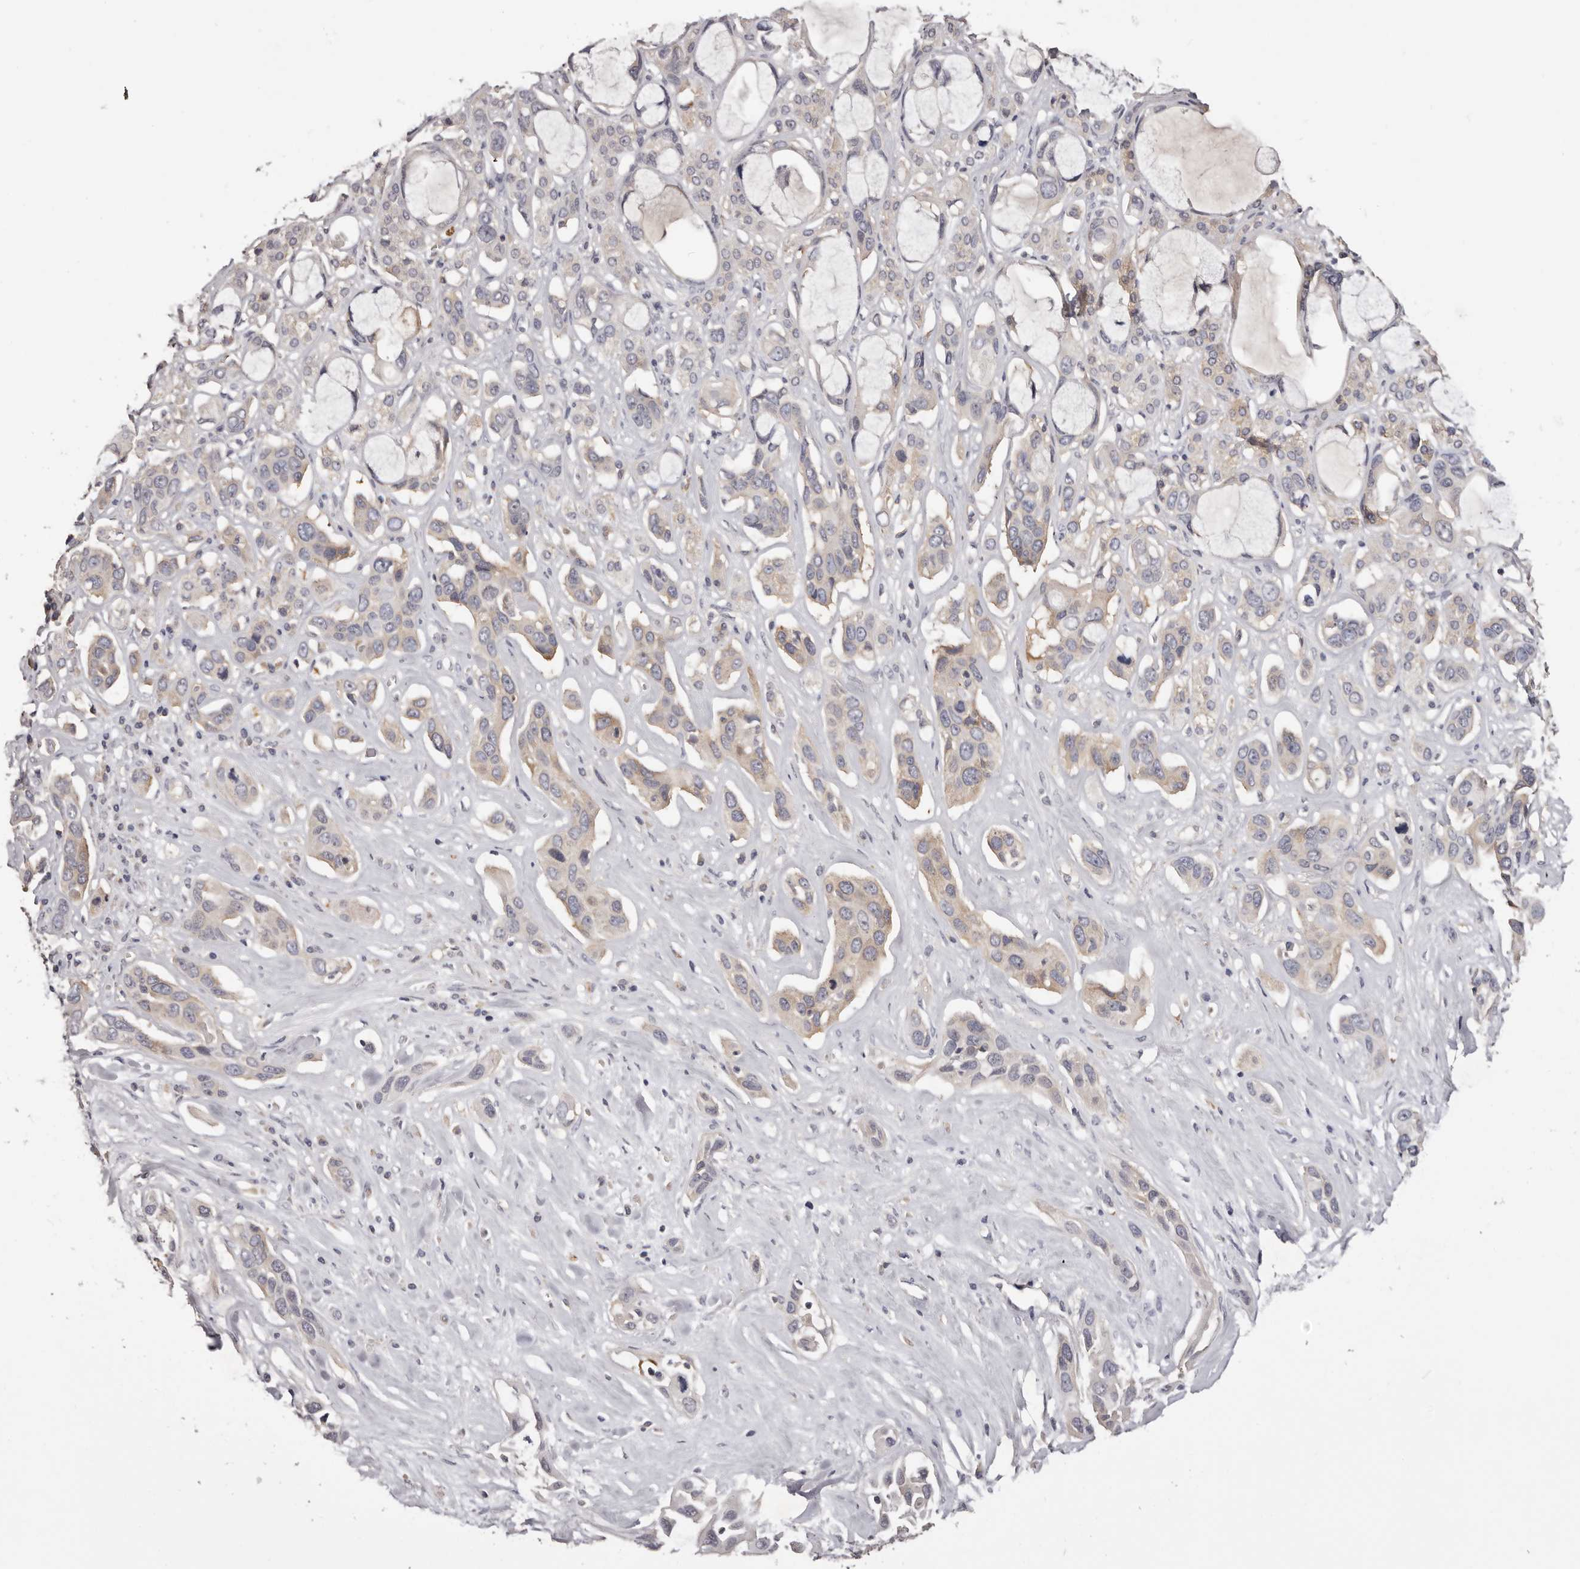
{"staining": {"intensity": "weak", "quantity": "25%-75%", "location": "cytoplasmic/membranous"}, "tissue": "pancreatic cancer", "cell_type": "Tumor cells", "image_type": "cancer", "snomed": [{"axis": "morphology", "description": "Adenocarcinoma, NOS"}, {"axis": "topography", "description": "Pancreas"}], "caption": "Tumor cells reveal weak cytoplasmic/membranous expression in approximately 25%-75% of cells in adenocarcinoma (pancreatic).", "gene": "LTV1", "patient": {"sex": "female", "age": 60}}